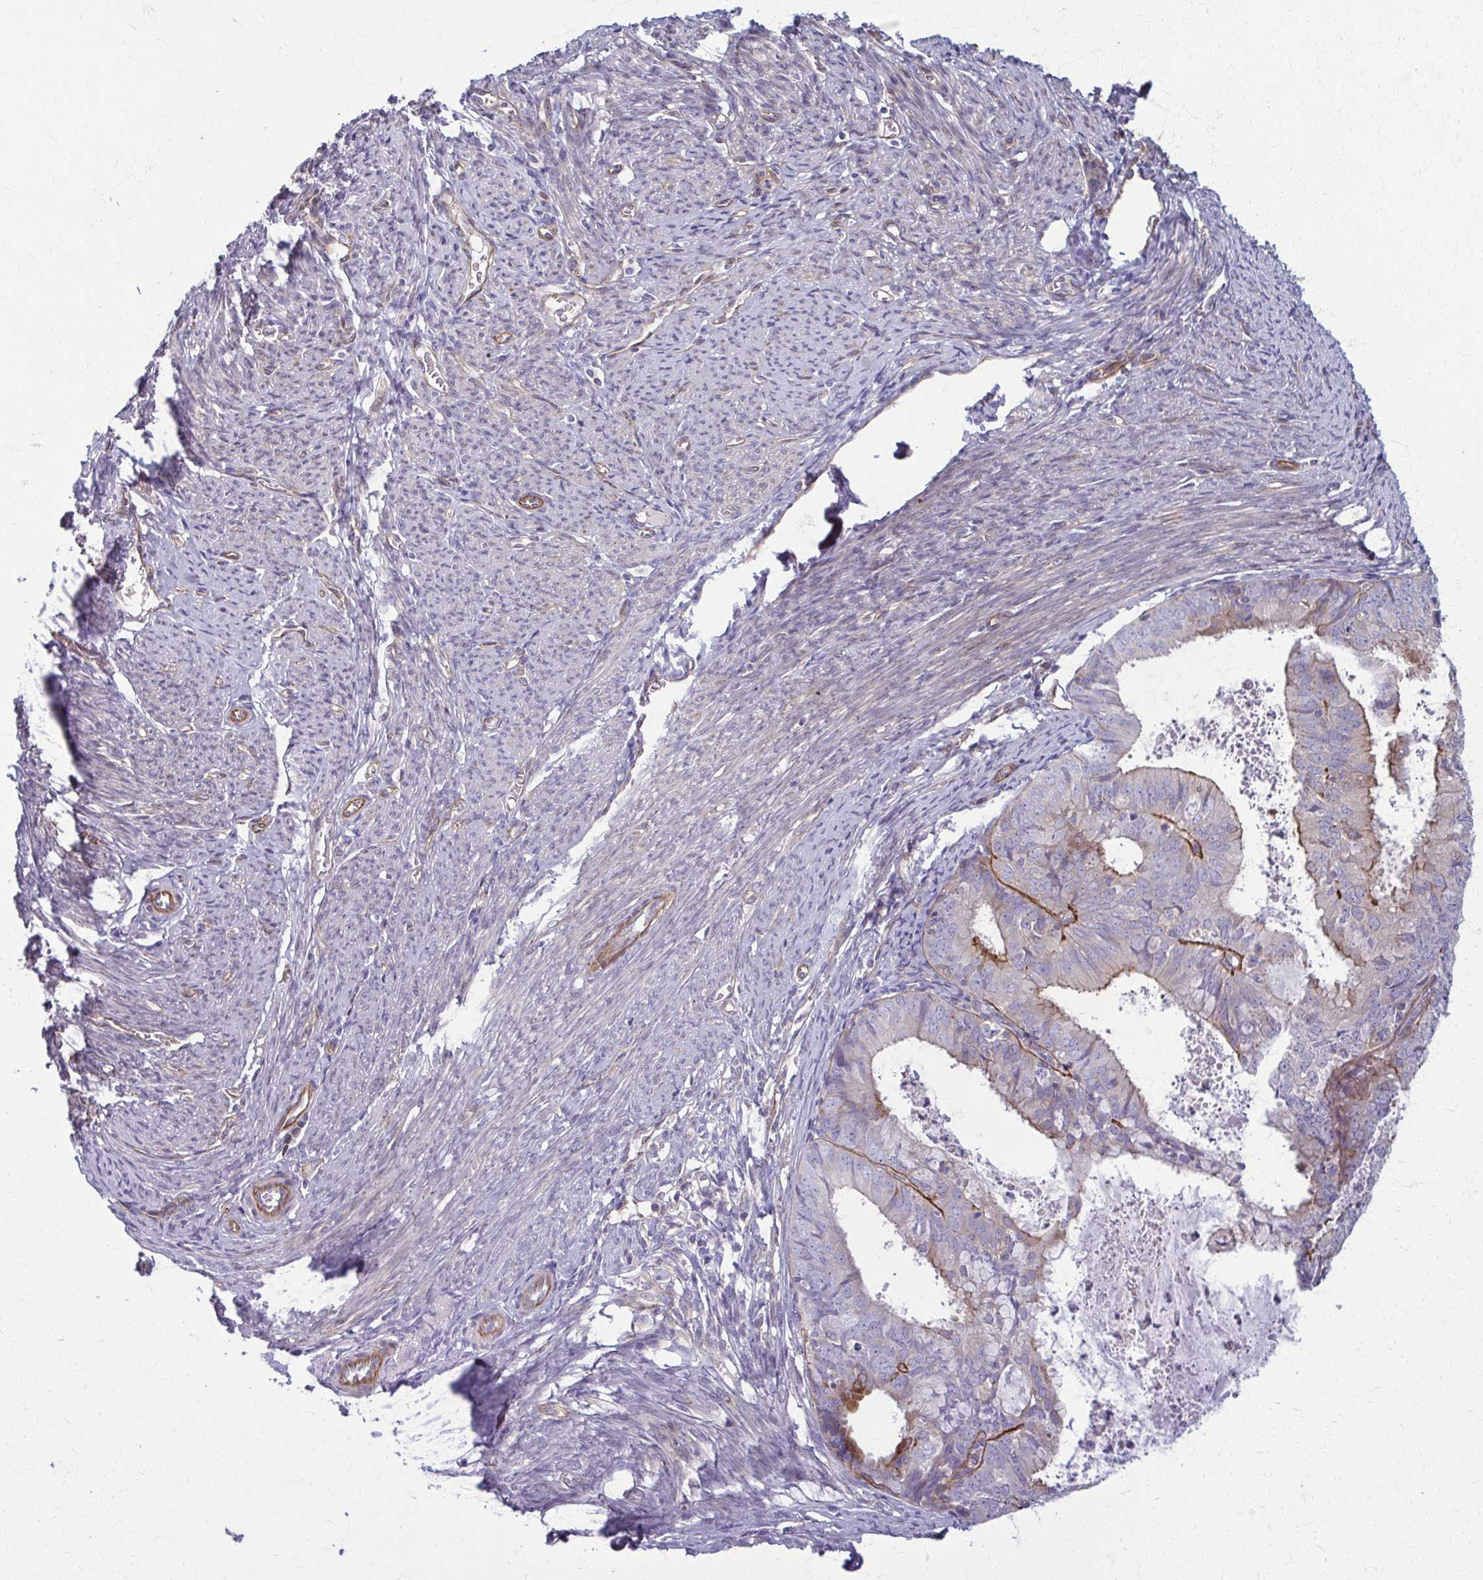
{"staining": {"intensity": "negative", "quantity": "none", "location": "none"}, "tissue": "endometrial cancer", "cell_type": "Tumor cells", "image_type": "cancer", "snomed": [{"axis": "morphology", "description": "Adenocarcinoma, NOS"}, {"axis": "topography", "description": "Endometrium"}], "caption": "Tumor cells show no significant positivity in endometrial cancer (adenocarcinoma).", "gene": "EID2B", "patient": {"sex": "female", "age": 57}}